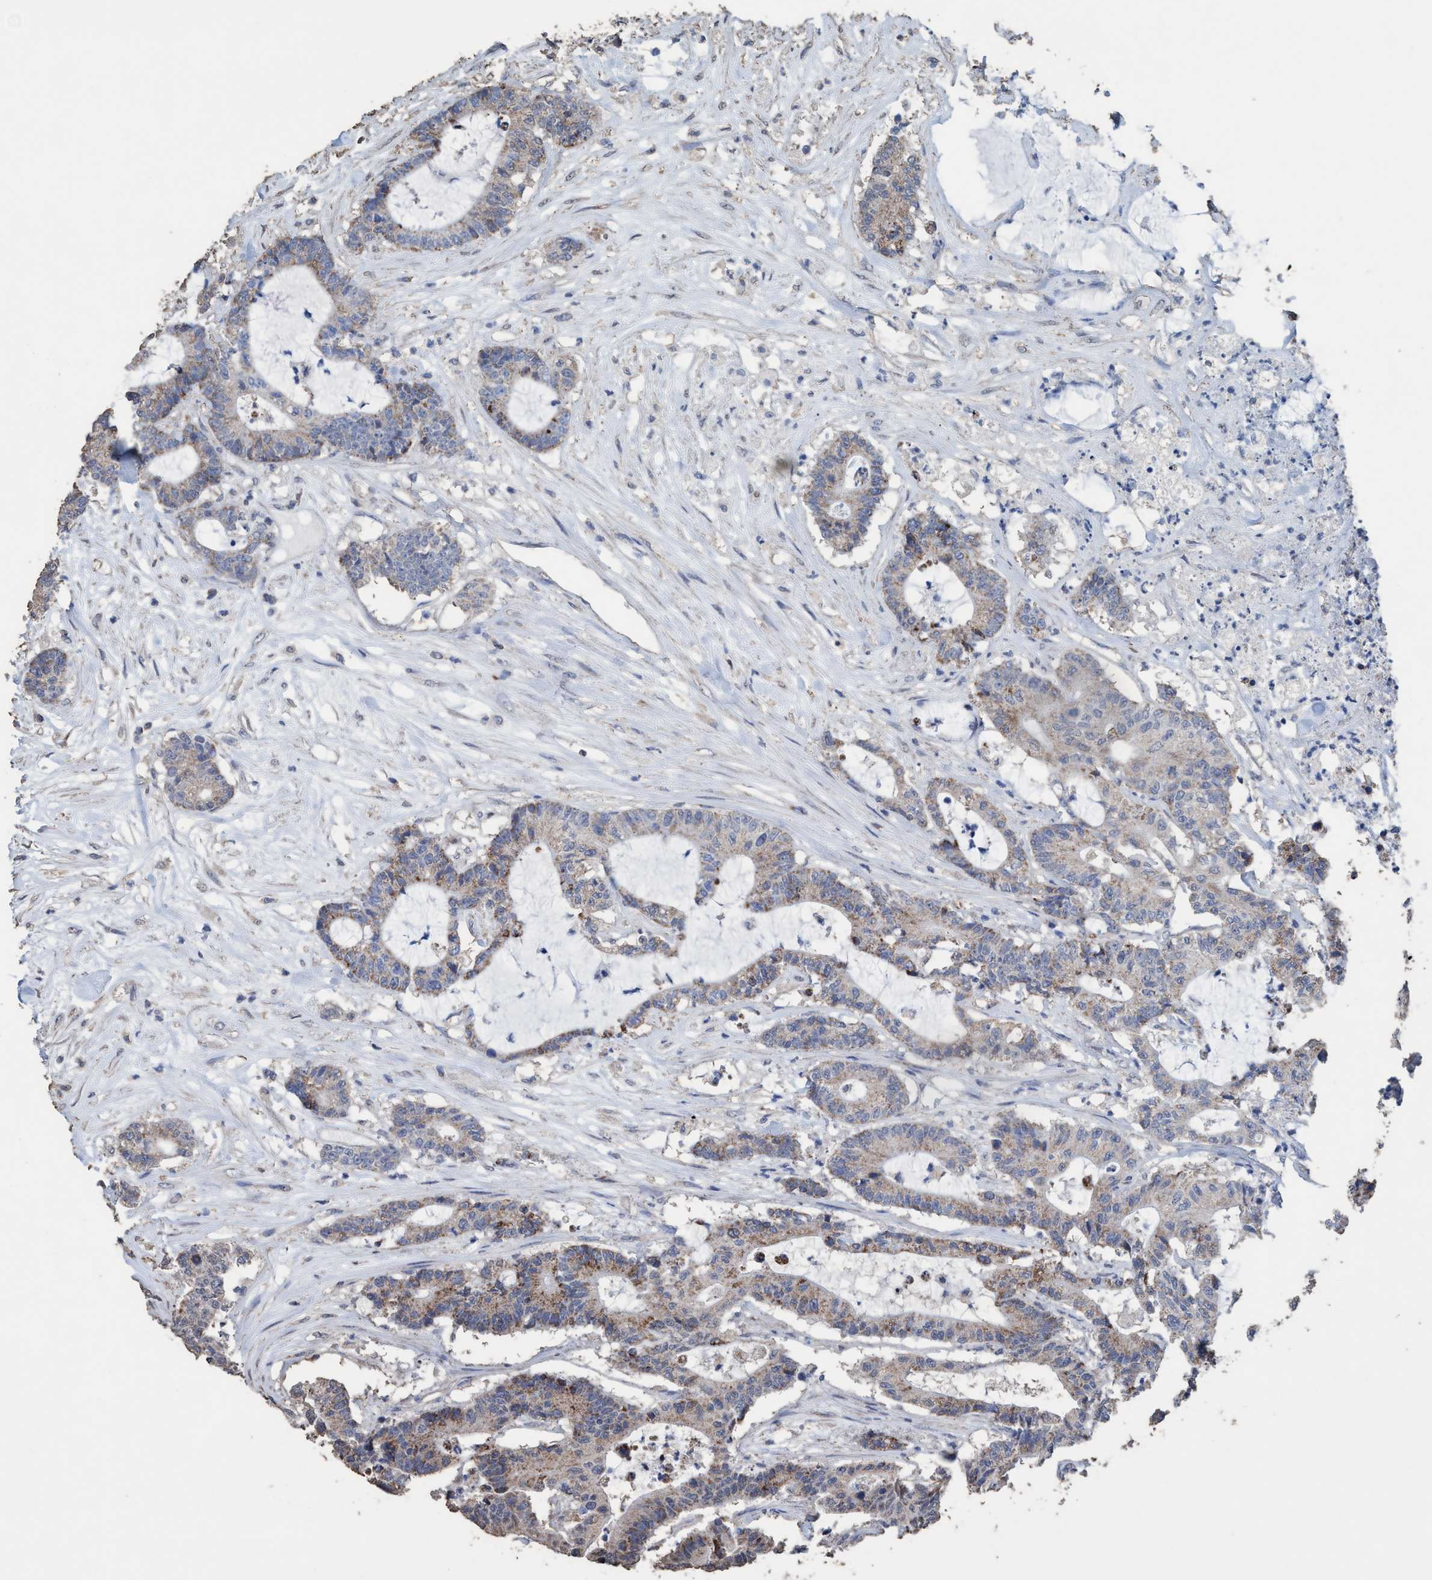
{"staining": {"intensity": "weak", "quantity": "25%-75%", "location": "cytoplasmic/membranous"}, "tissue": "colorectal cancer", "cell_type": "Tumor cells", "image_type": "cancer", "snomed": [{"axis": "morphology", "description": "Adenocarcinoma, NOS"}, {"axis": "topography", "description": "Colon"}], "caption": "Adenocarcinoma (colorectal) stained with immunohistochemistry displays weak cytoplasmic/membranous staining in about 25%-75% of tumor cells.", "gene": "RSAD1", "patient": {"sex": "female", "age": 84}}